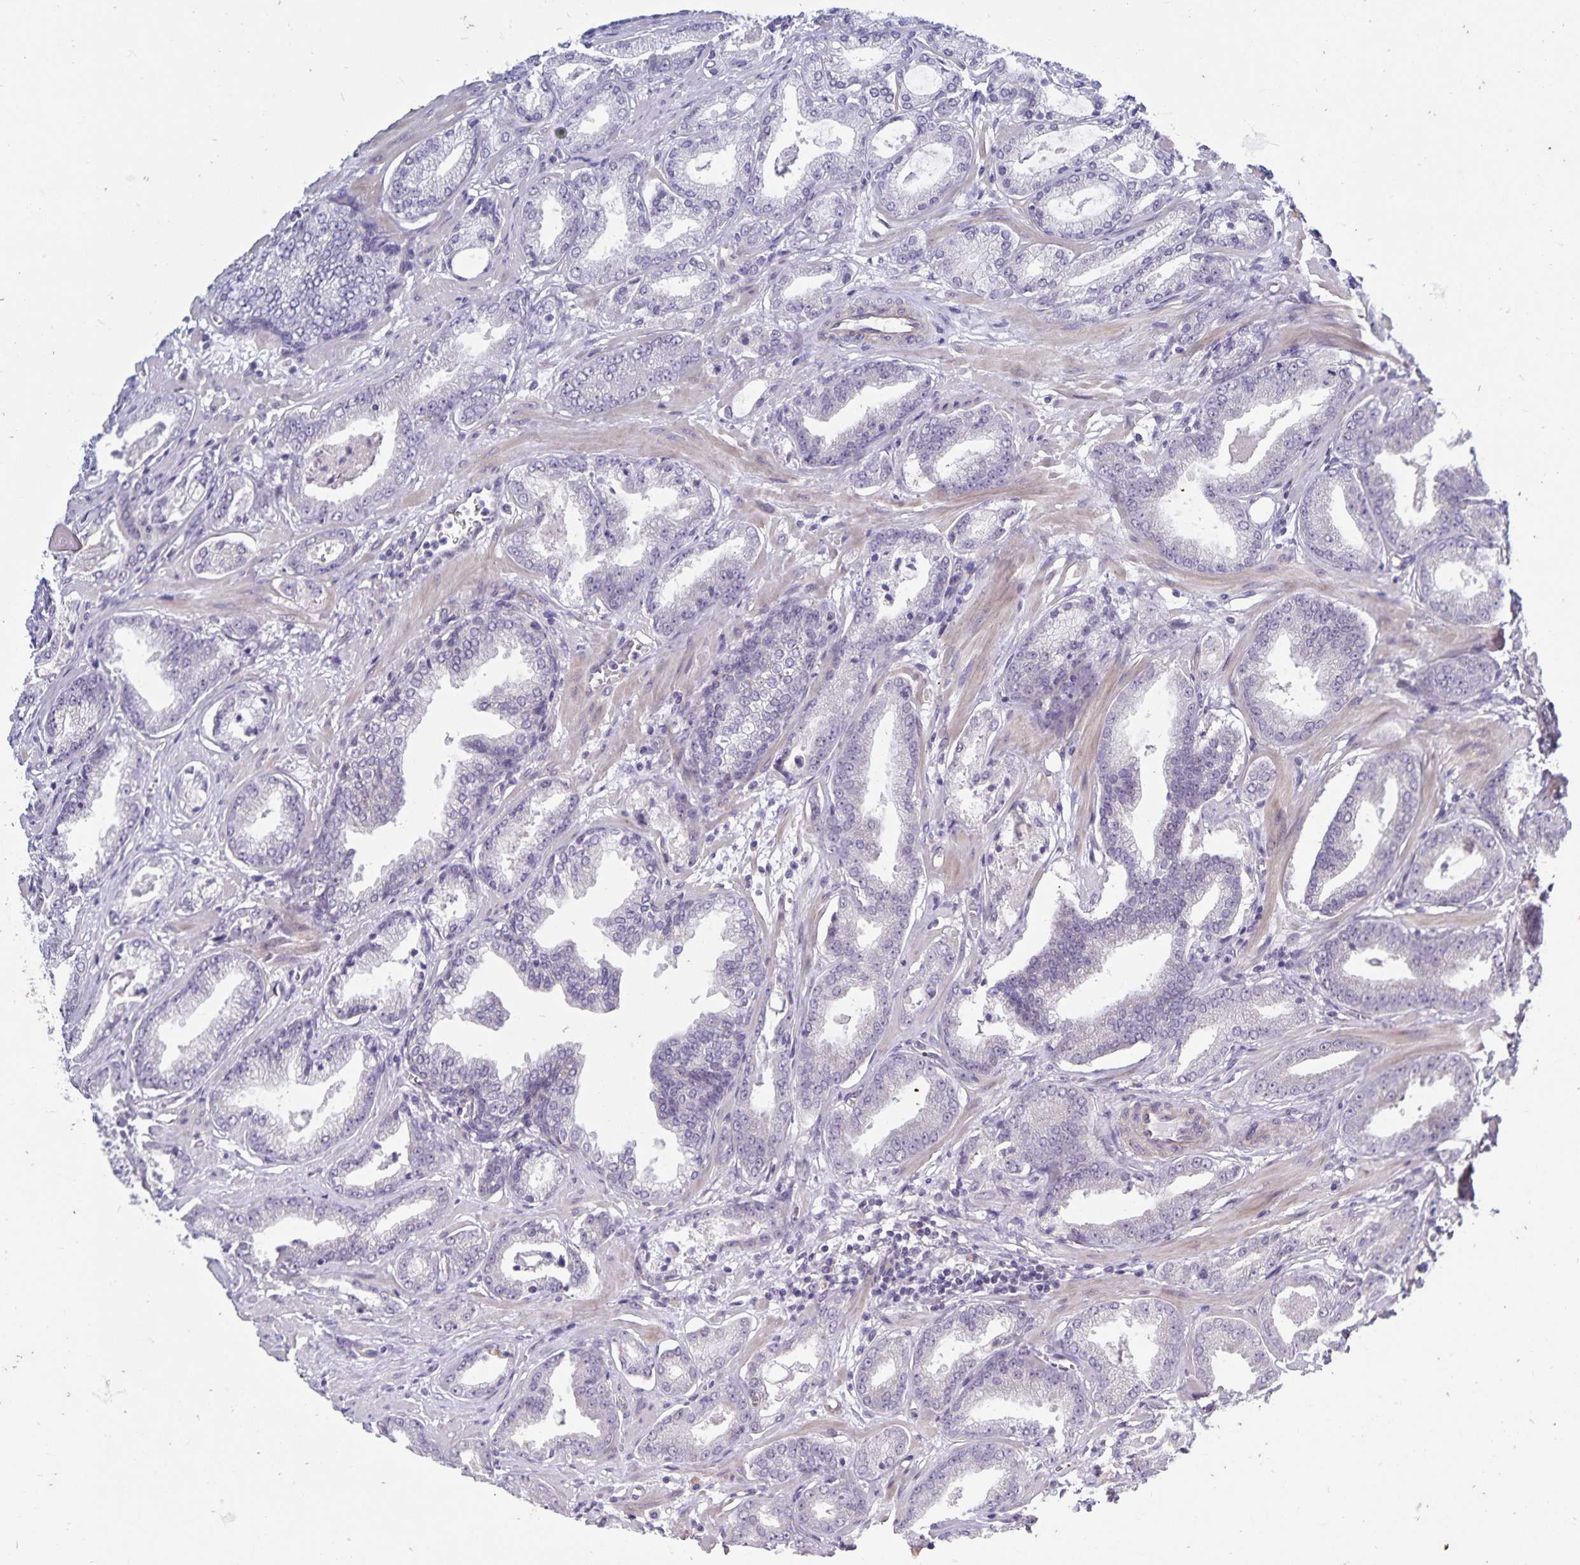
{"staining": {"intensity": "negative", "quantity": "none", "location": "none"}, "tissue": "prostate cancer", "cell_type": "Tumor cells", "image_type": "cancer", "snomed": [{"axis": "morphology", "description": "Adenocarcinoma, Low grade"}, {"axis": "topography", "description": "Prostate"}], "caption": "The IHC histopathology image has no significant positivity in tumor cells of prostate cancer tissue. (Brightfield microscopy of DAB immunohistochemistry at high magnification).", "gene": "CDKN2B", "patient": {"sex": "male", "age": 64}}